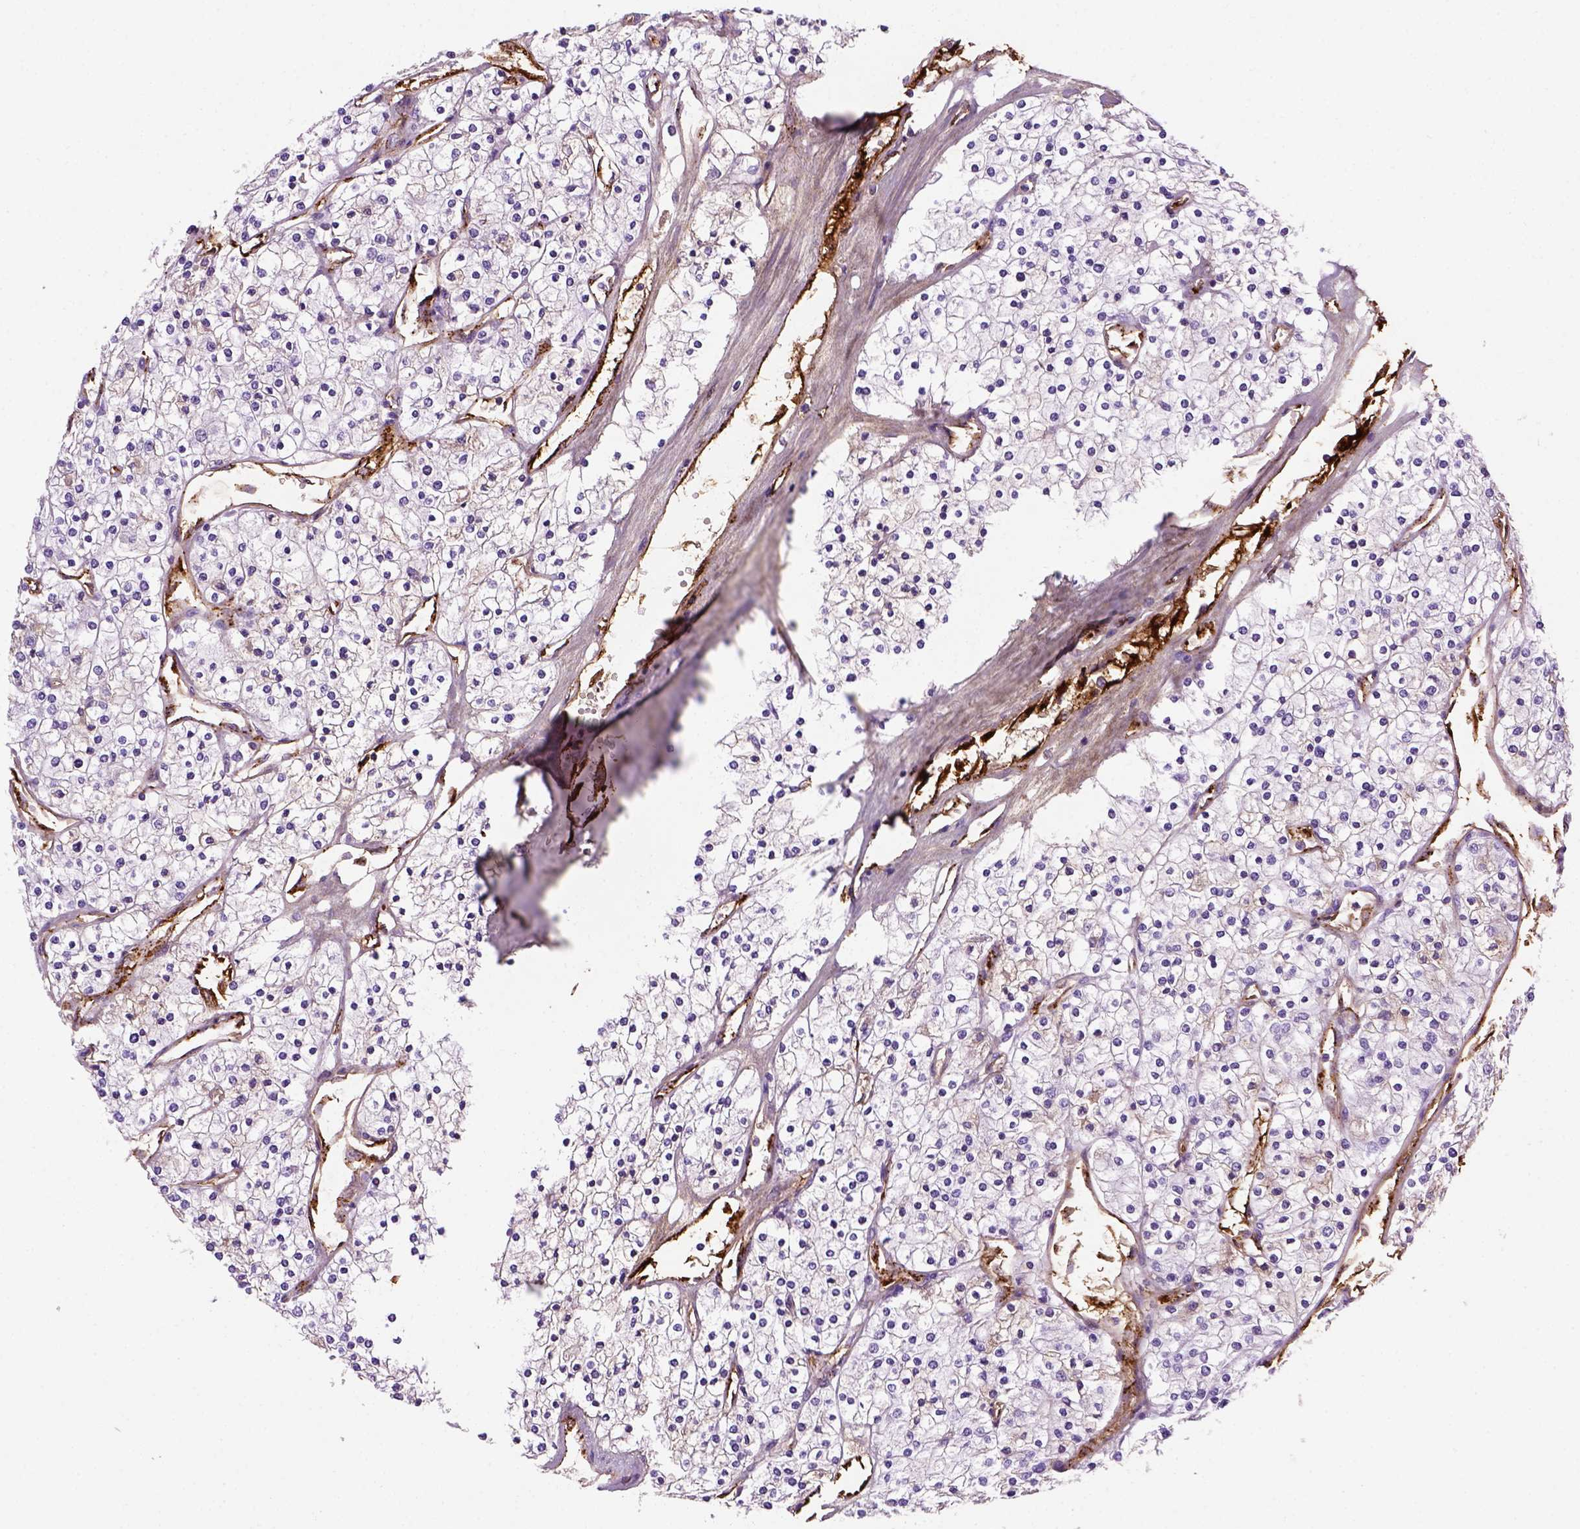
{"staining": {"intensity": "negative", "quantity": "none", "location": "none"}, "tissue": "renal cancer", "cell_type": "Tumor cells", "image_type": "cancer", "snomed": [{"axis": "morphology", "description": "Adenocarcinoma, NOS"}, {"axis": "topography", "description": "Kidney"}], "caption": "The histopathology image demonstrates no significant positivity in tumor cells of renal cancer (adenocarcinoma).", "gene": "VWF", "patient": {"sex": "male", "age": 80}}